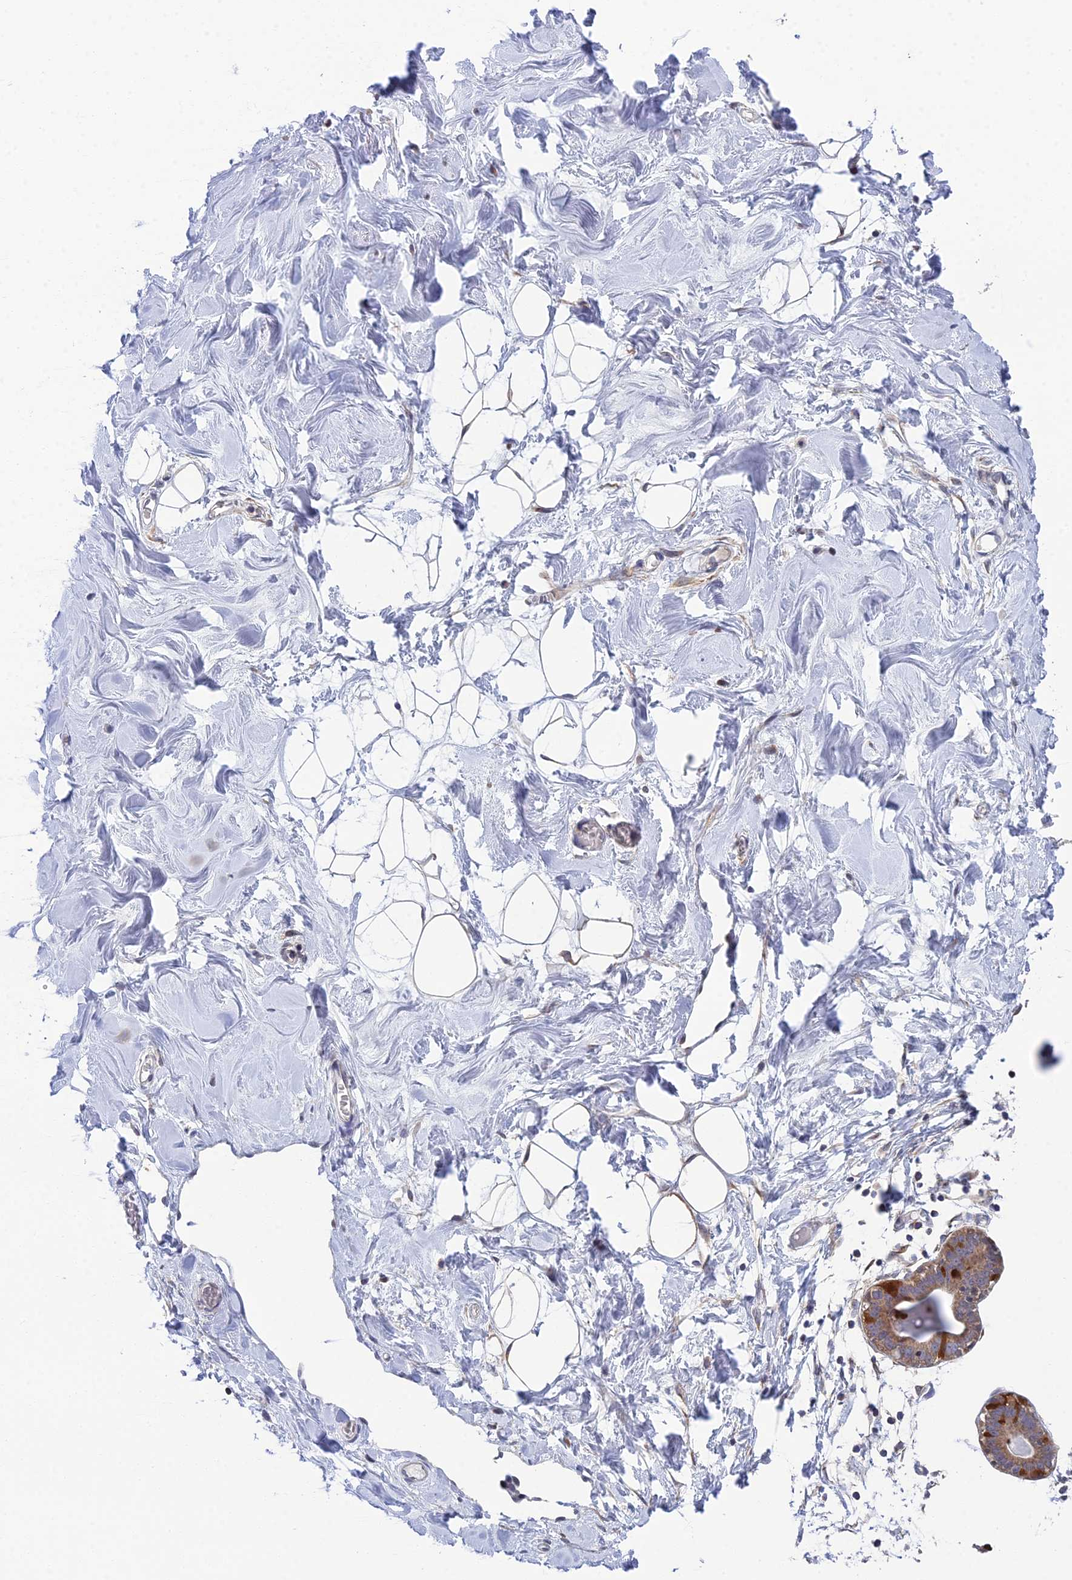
{"staining": {"intensity": "weak", "quantity": "25%-75%", "location": "cytoplasmic/membranous"}, "tissue": "breast", "cell_type": "Adipocytes", "image_type": "normal", "snomed": [{"axis": "morphology", "description": "Normal tissue, NOS"}, {"axis": "topography", "description": "Breast"}], "caption": "Protein staining demonstrates weak cytoplasmic/membranous positivity in approximately 25%-75% of adipocytes in normal breast. (Brightfield microscopy of DAB IHC at high magnification).", "gene": "ELOA2", "patient": {"sex": "female", "age": 27}}